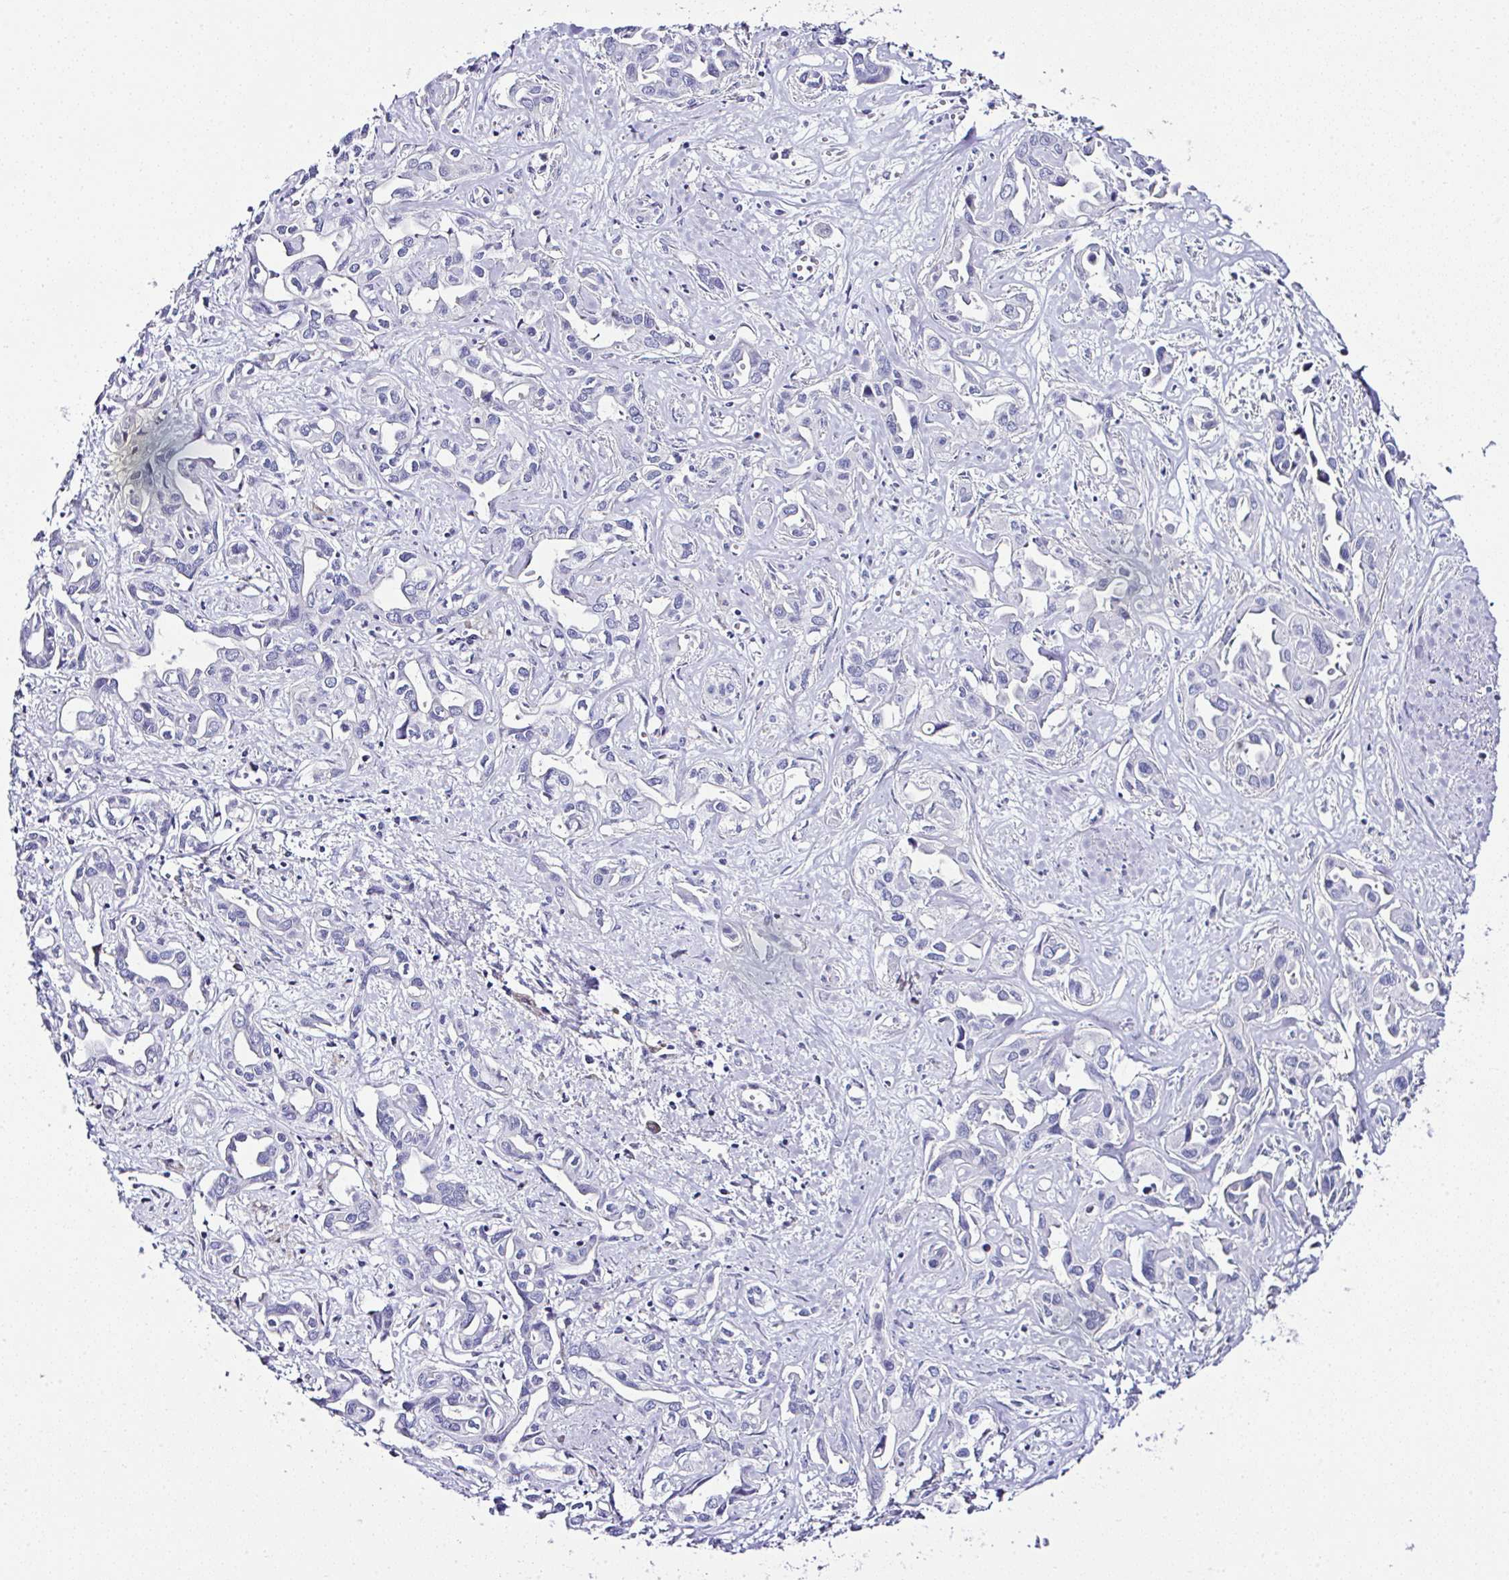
{"staining": {"intensity": "negative", "quantity": "none", "location": "none"}, "tissue": "liver cancer", "cell_type": "Tumor cells", "image_type": "cancer", "snomed": [{"axis": "morphology", "description": "Cholangiocarcinoma"}, {"axis": "topography", "description": "Liver"}], "caption": "Immunohistochemical staining of human cholangiocarcinoma (liver) exhibits no significant expression in tumor cells.", "gene": "OR4P4", "patient": {"sex": "female", "age": 64}}